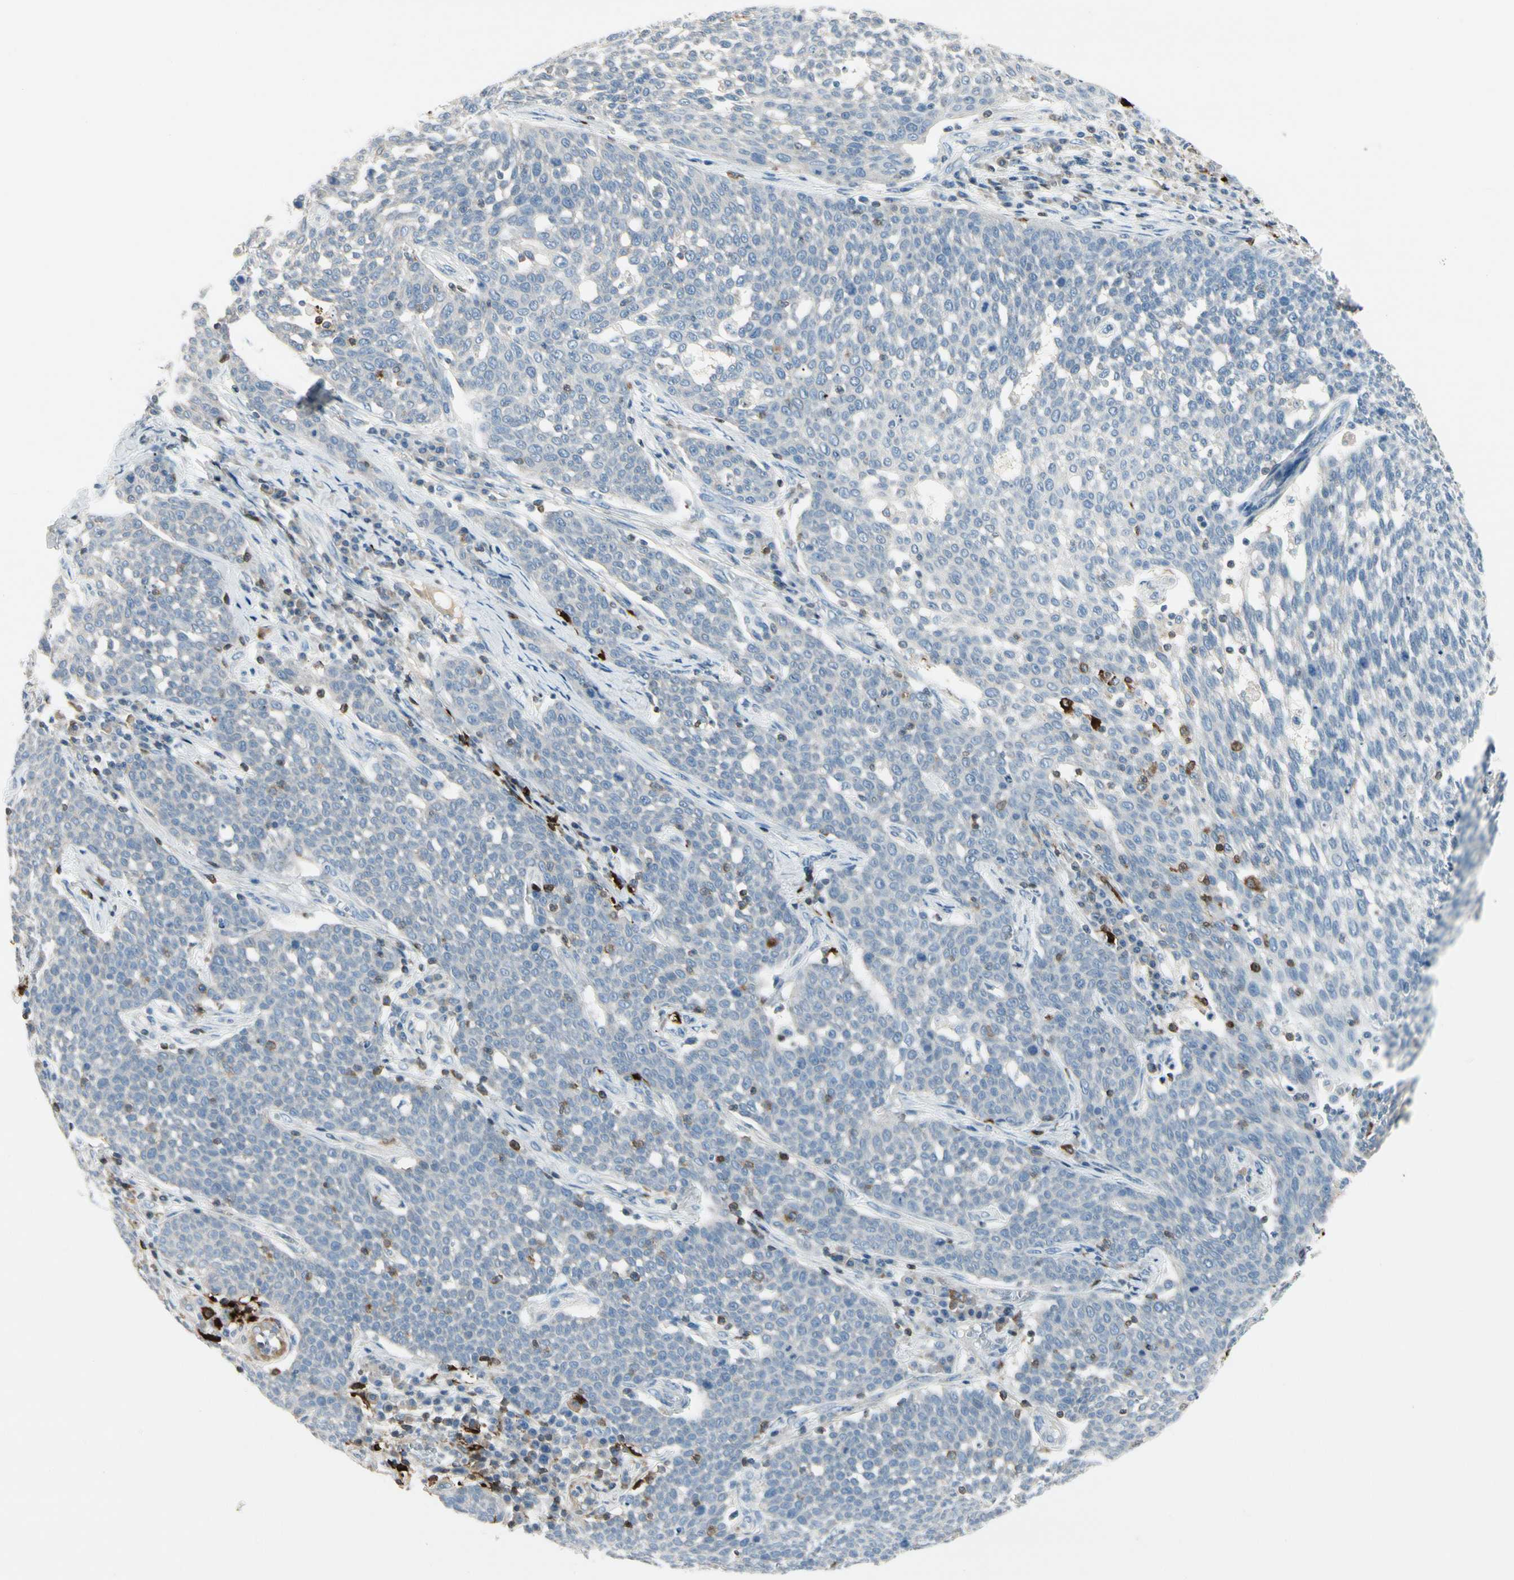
{"staining": {"intensity": "negative", "quantity": "none", "location": "none"}, "tissue": "cervical cancer", "cell_type": "Tumor cells", "image_type": "cancer", "snomed": [{"axis": "morphology", "description": "Squamous cell carcinoma, NOS"}, {"axis": "topography", "description": "Cervix"}], "caption": "Tumor cells show no significant staining in squamous cell carcinoma (cervical).", "gene": "TRAF1", "patient": {"sex": "female", "age": 34}}